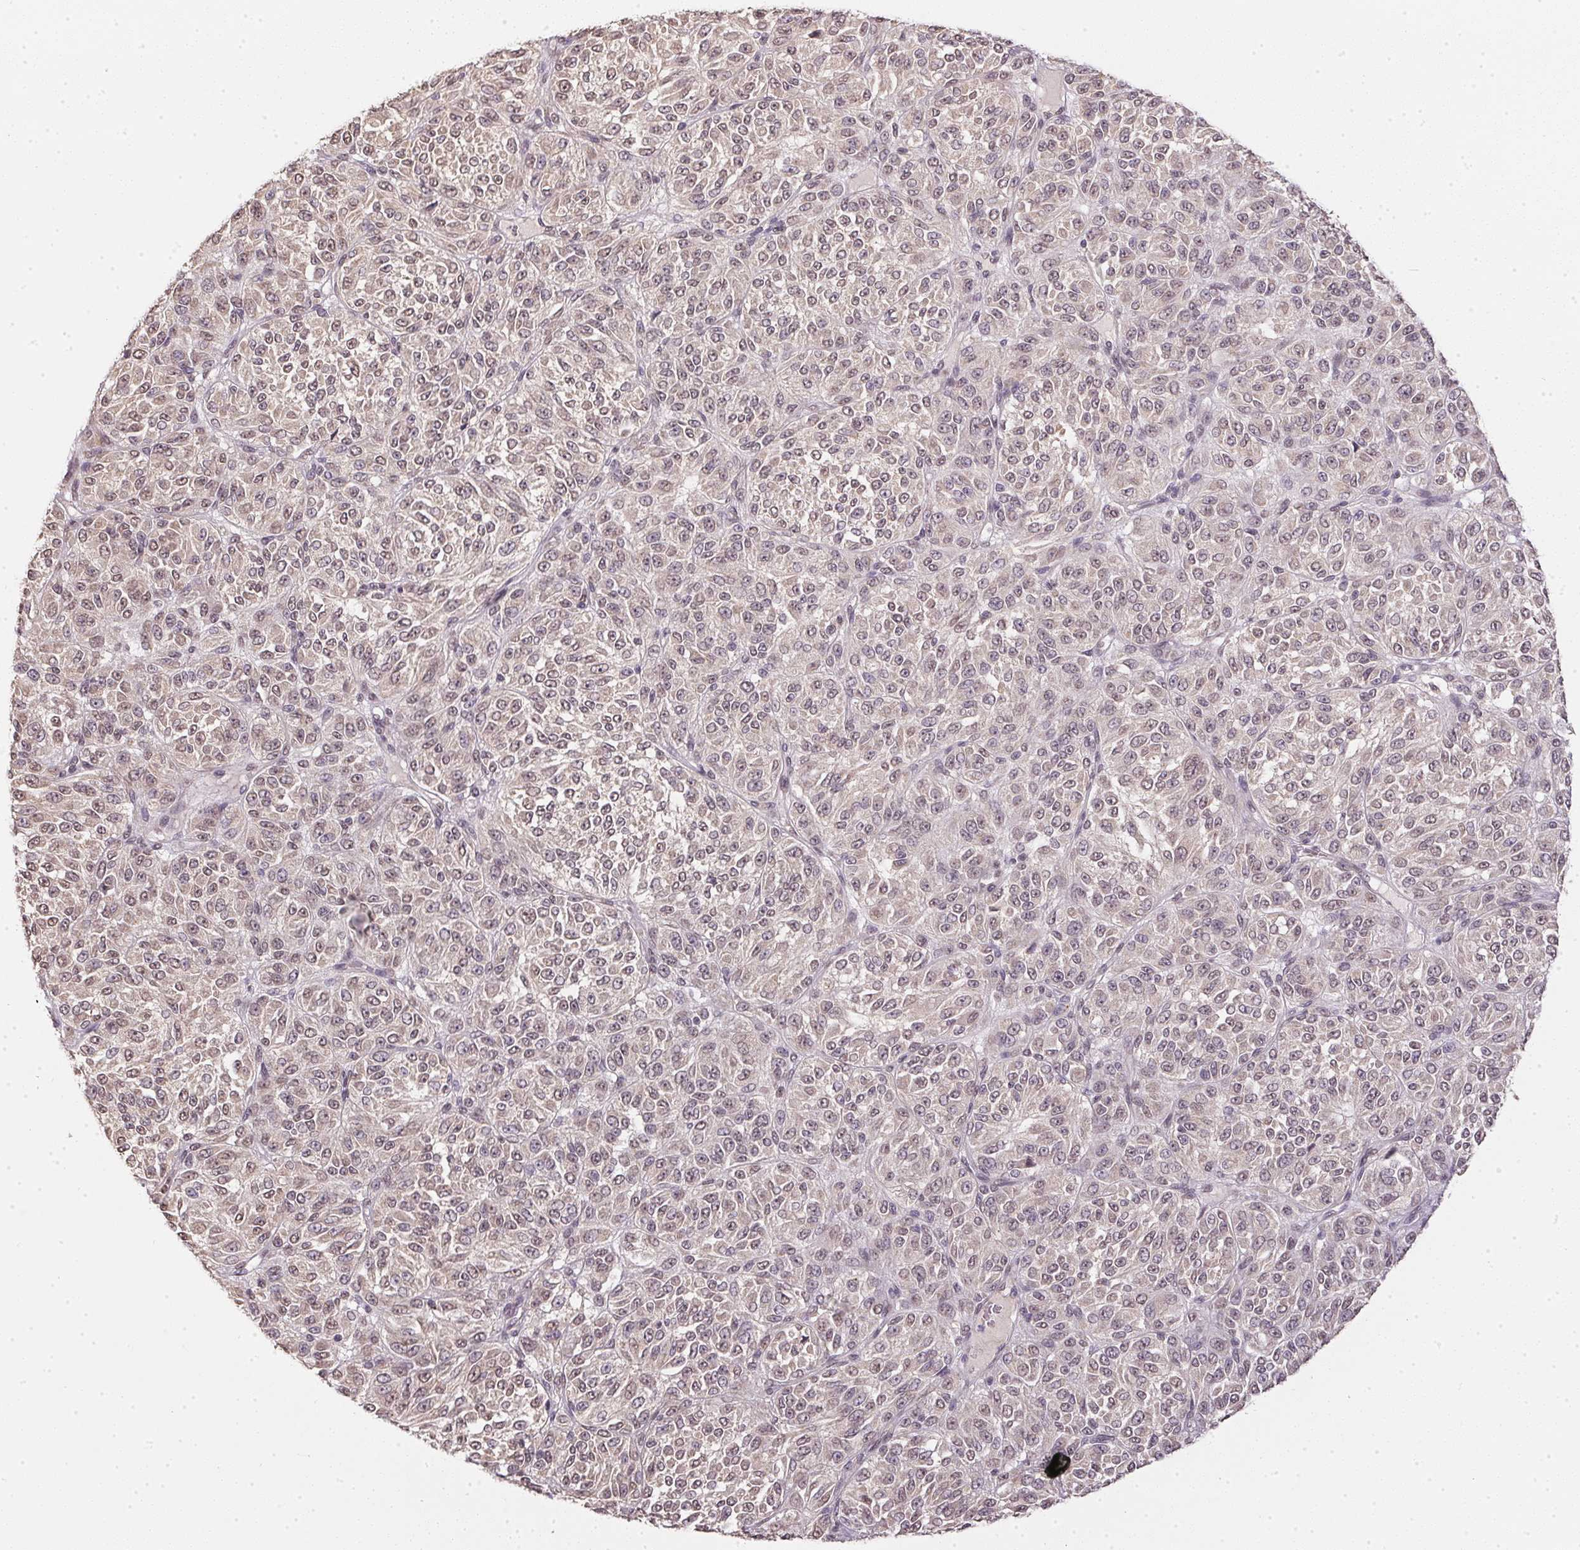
{"staining": {"intensity": "weak", "quantity": "25%-75%", "location": "nuclear"}, "tissue": "melanoma", "cell_type": "Tumor cells", "image_type": "cancer", "snomed": [{"axis": "morphology", "description": "Malignant melanoma, Metastatic site"}, {"axis": "topography", "description": "Brain"}], "caption": "Malignant melanoma (metastatic site) stained with a brown dye exhibits weak nuclear positive expression in about 25%-75% of tumor cells.", "gene": "PPP4R4", "patient": {"sex": "female", "age": 56}}